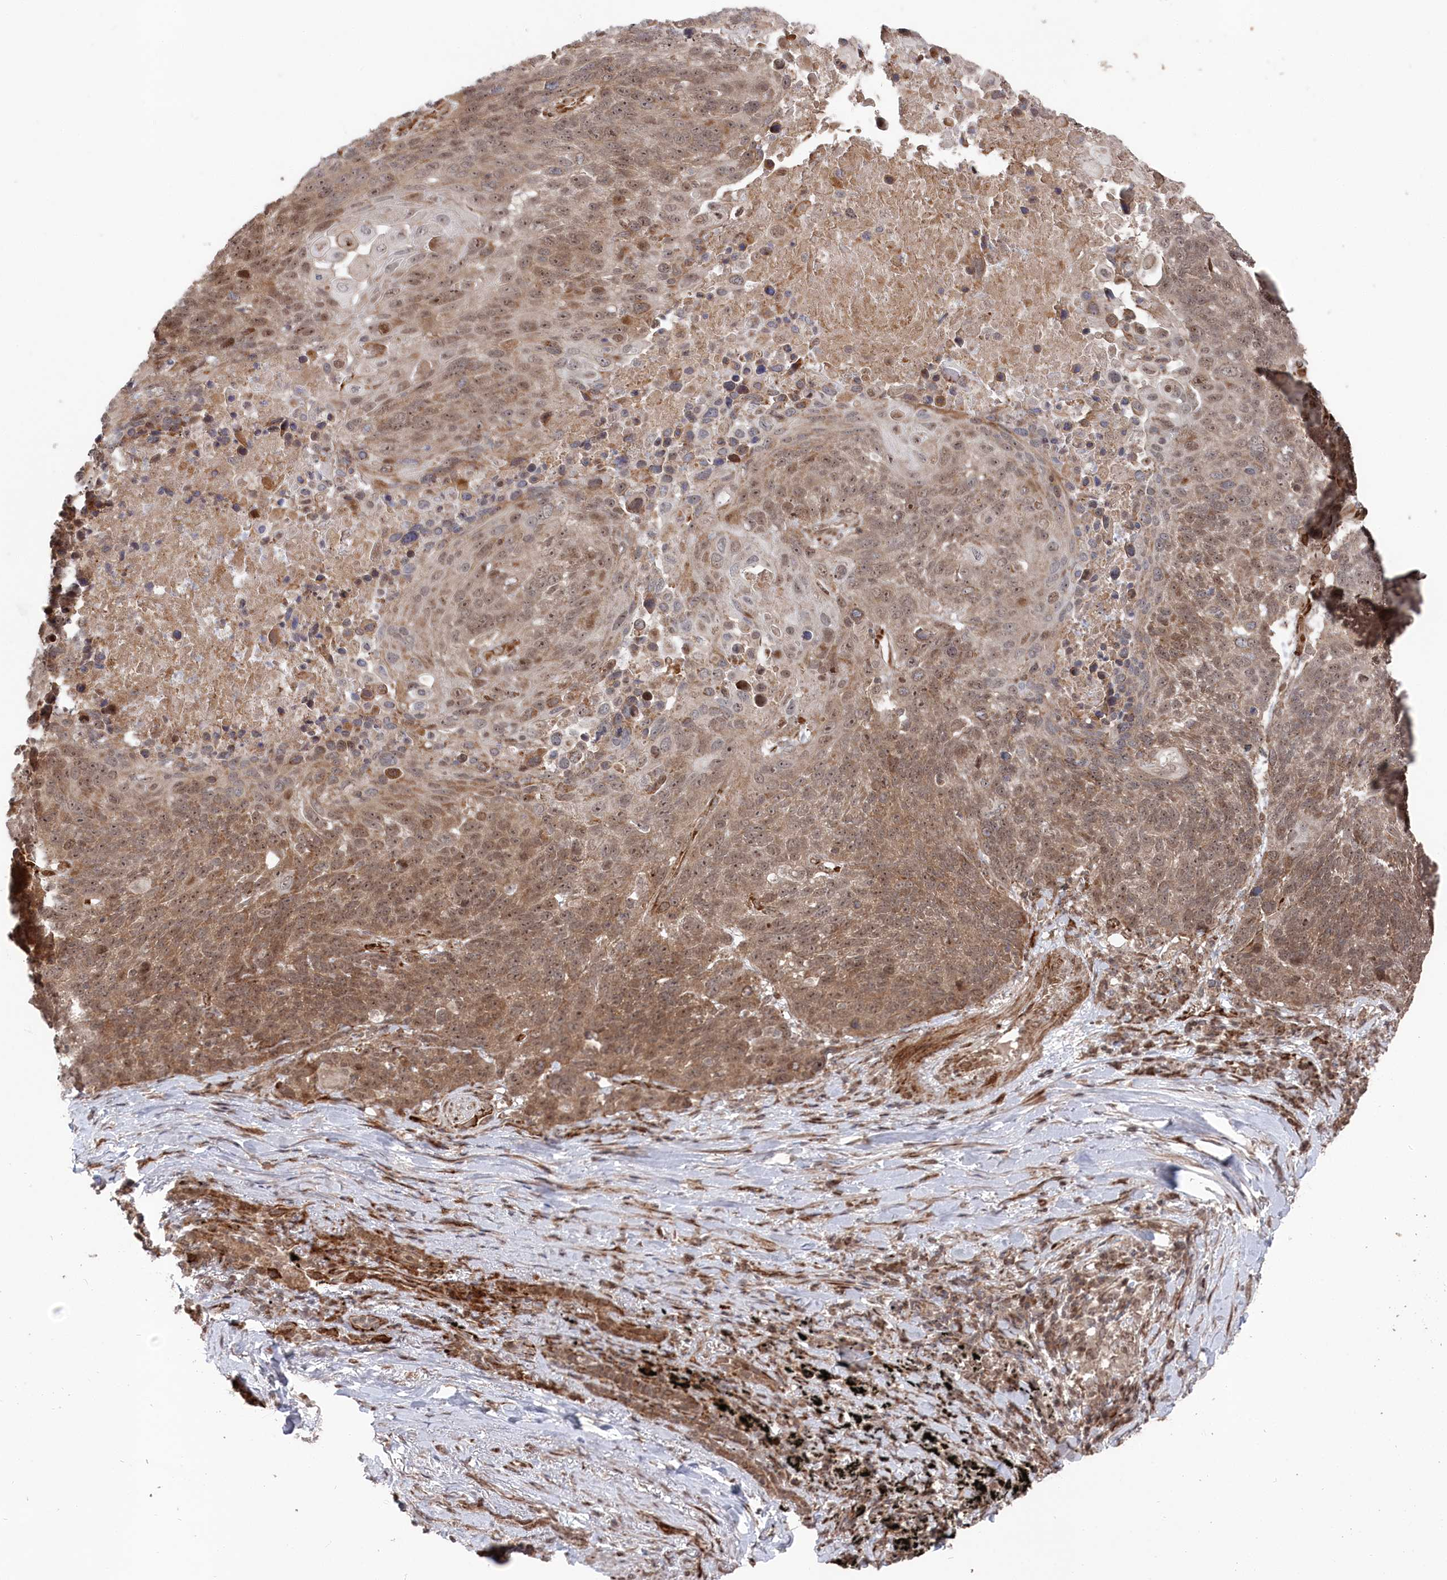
{"staining": {"intensity": "moderate", "quantity": ">75%", "location": "cytoplasmic/membranous,nuclear"}, "tissue": "lung cancer", "cell_type": "Tumor cells", "image_type": "cancer", "snomed": [{"axis": "morphology", "description": "Squamous cell carcinoma, NOS"}, {"axis": "topography", "description": "Lung"}], "caption": "The micrograph shows a brown stain indicating the presence of a protein in the cytoplasmic/membranous and nuclear of tumor cells in lung squamous cell carcinoma.", "gene": "POLR3A", "patient": {"sex": "male", "age": 66}}